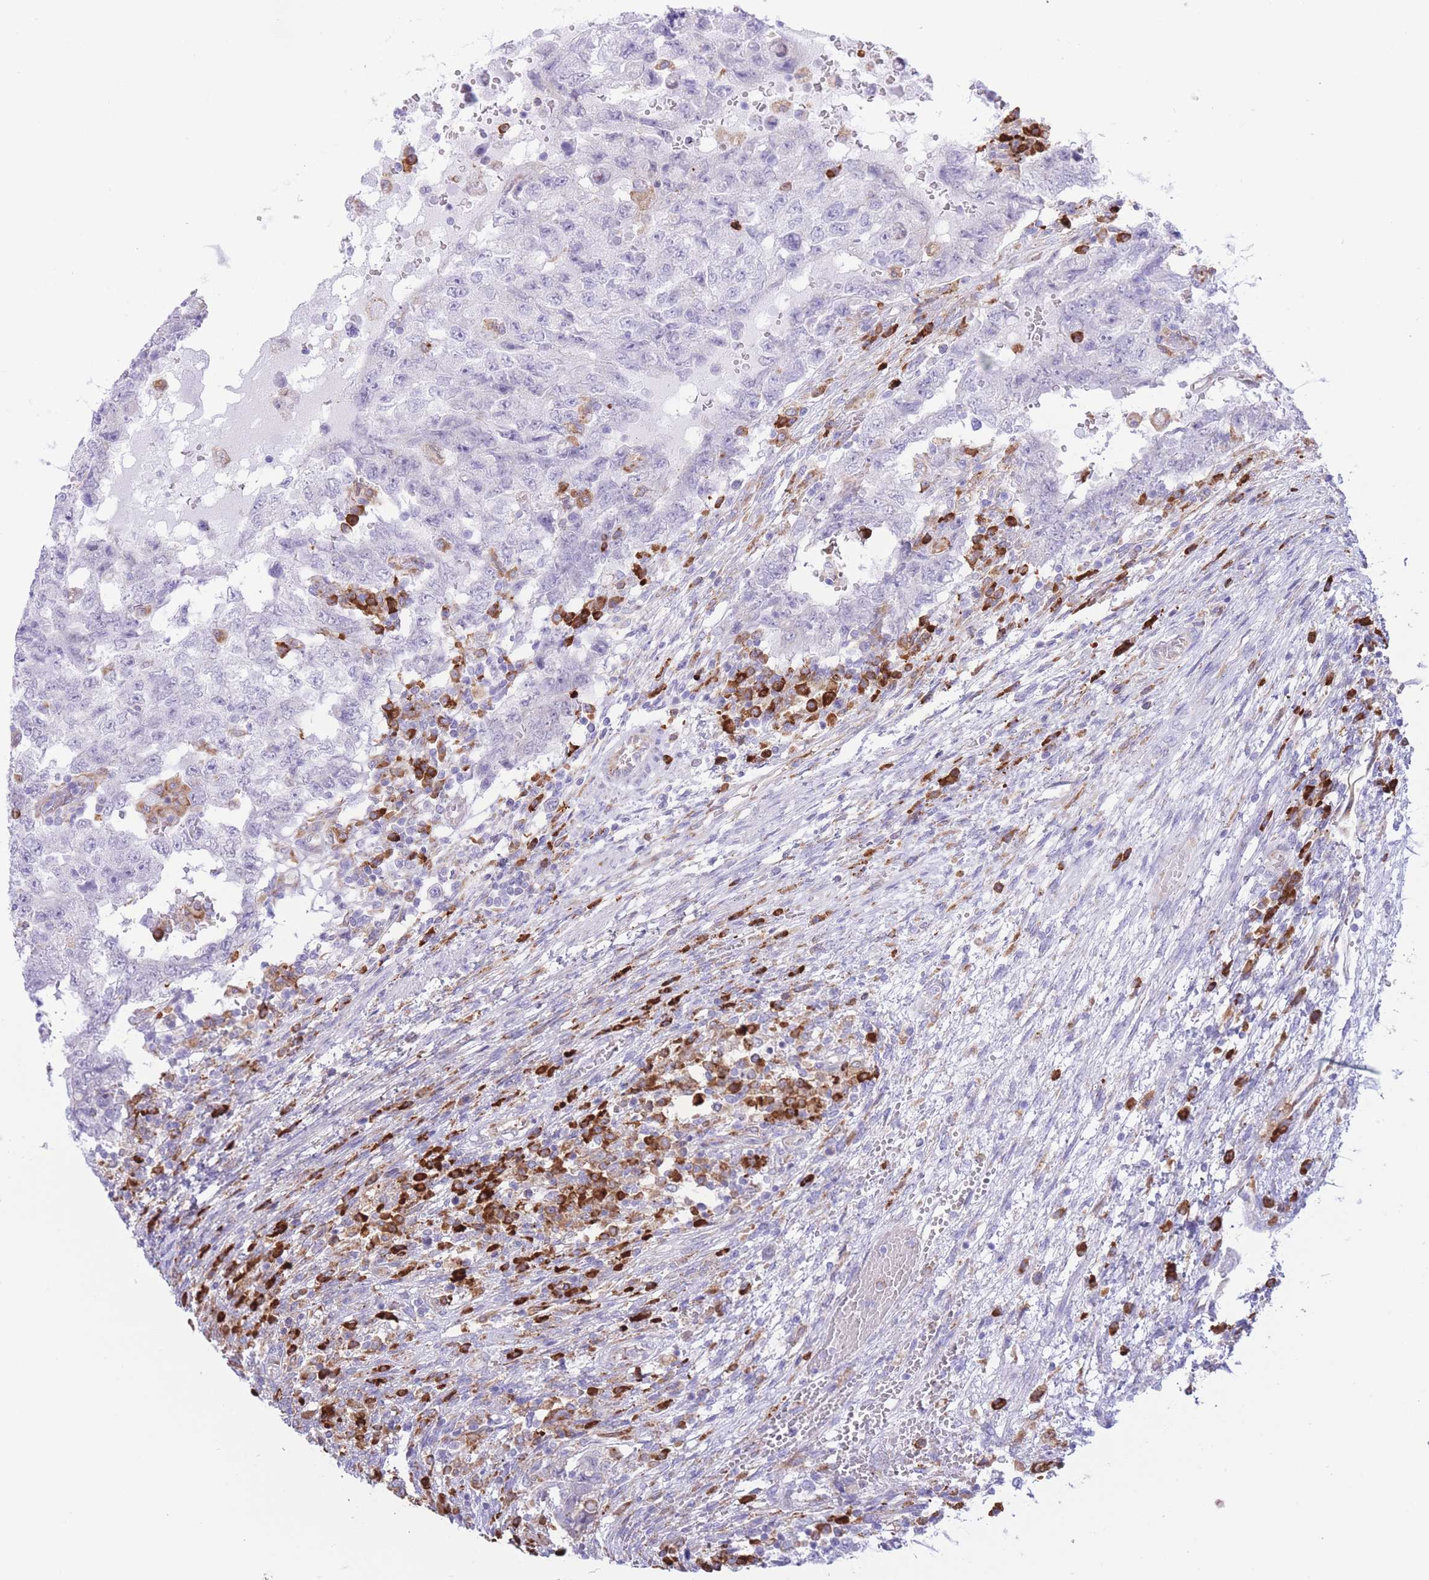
{"staining": {"intensity": "strong", "quantity": "<25%", "location": "cytoplasmic/membranous"}, "tissue": "testis cancer", "cell_type": "Tumor cells", "image_type": "cancer", "snomed": [{"axis": "morphology", "description": "Carcinoma, Embryonal, NOS"}, {"axis": "topography", "description": "Testis"}], "caption": "A high-resolution image shows immunohistochemistry (IHC) staining of testis cancer, which reveals strong cytoplasmic/membranous expression in approximately <25% of tumor cells.", "gene": "MYDGF", "patient": {"sex": "male", "age": 26}}